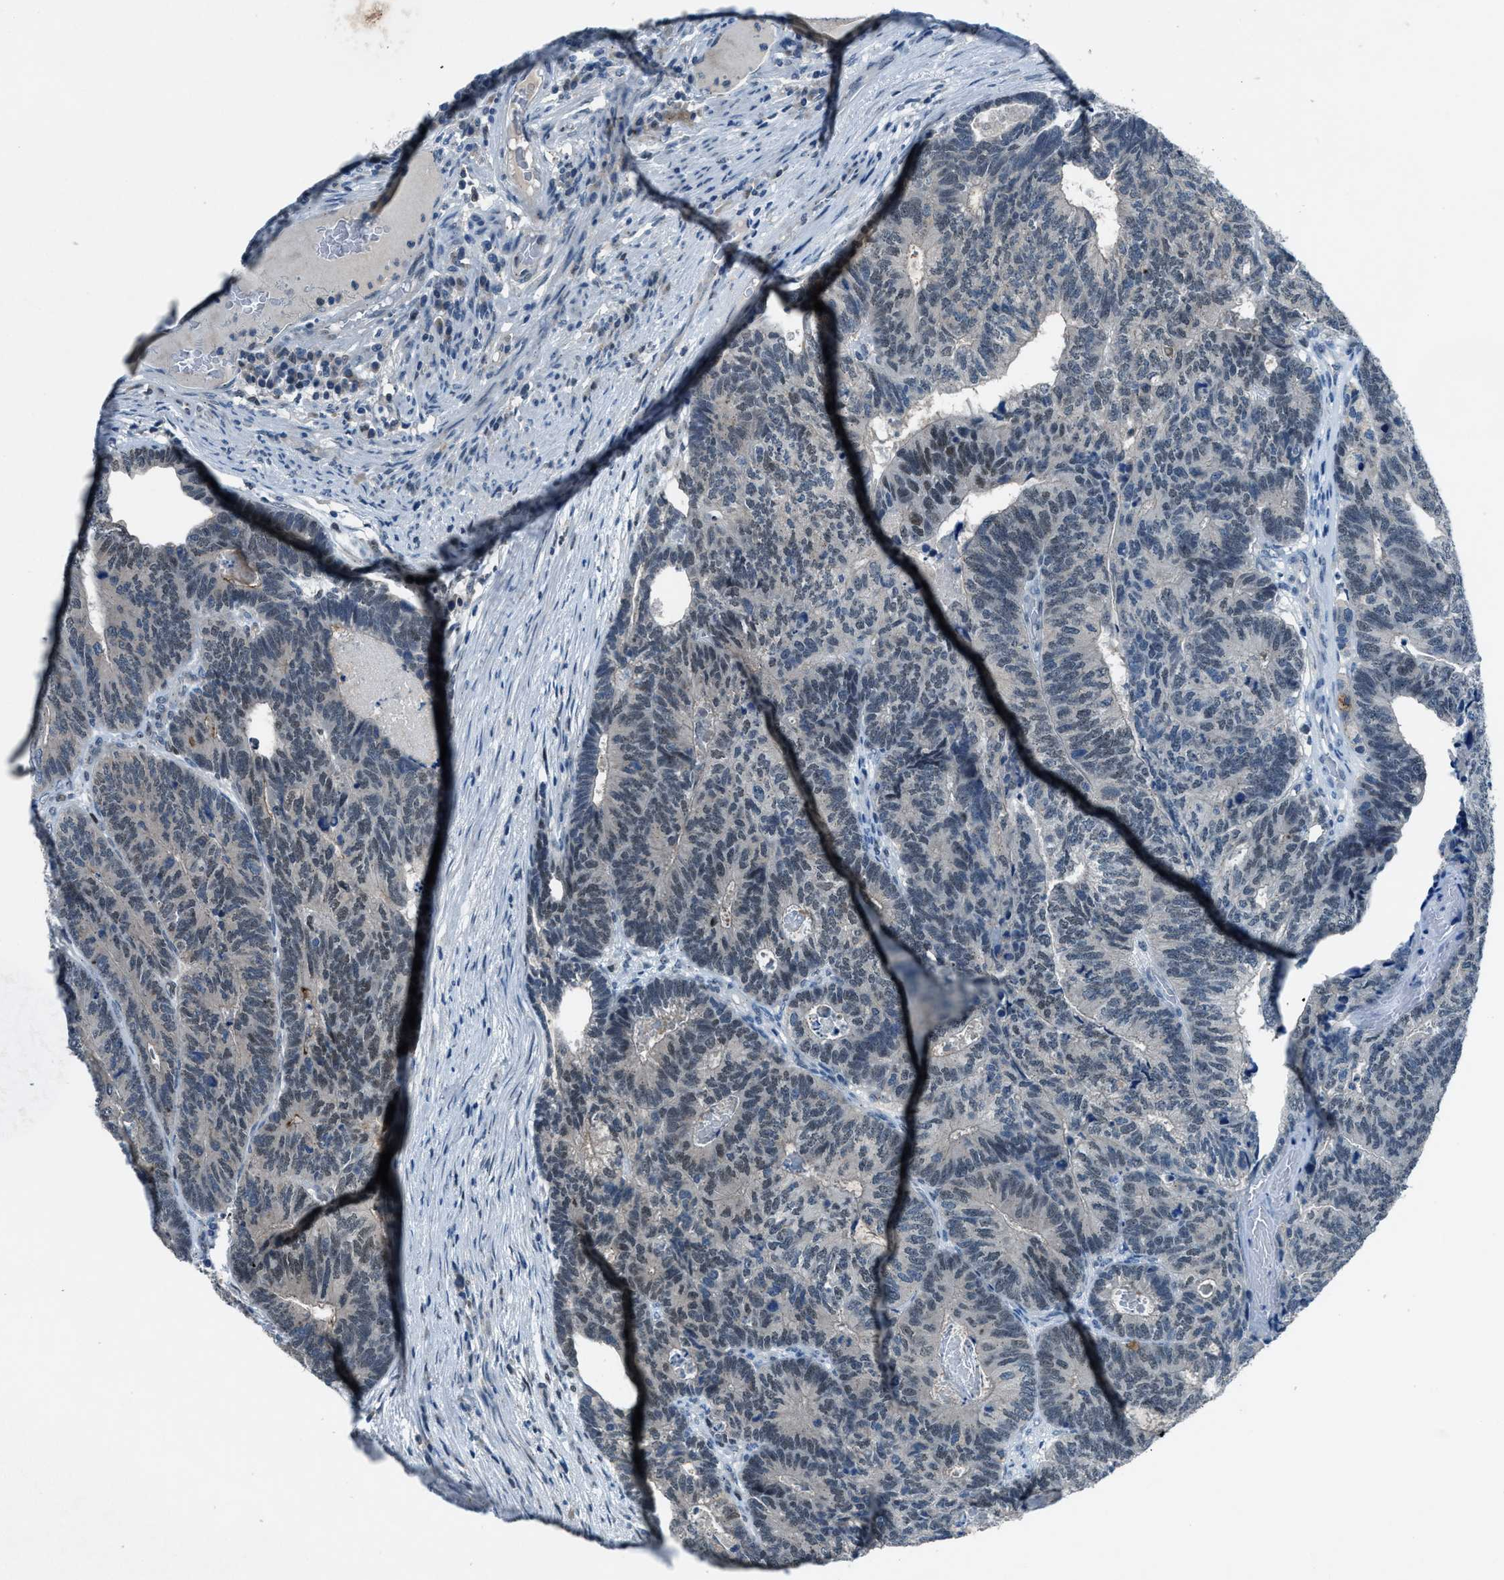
{"staining": {"intensity": "moderate", "quantity": "<25%", "location": "cytoplasmic/membranous,nuclear"}, "tissue": "colorectal cancer", "cell_type": "Tumor cells", "image_type": "cancer", "snomed": [{"axis": "morphology", "description": "Adenocarcinoma, NOS"}, {"axis": "topography", "description": "Colon"}], "caption": "Immunohistochemistry image of neoplastic tissue: human colorectal adenocarcinoma stained using immunohistochemistry demonstrates low levels of moderate protein expression localized specifically in the cytoplasmic/membranous and nuclear of tumor cells, appearing as a cytoplasmic/membranous and nuclear brown color.", "gene": "DUSP19", "patient": {"sex": "female", "age": 67}}